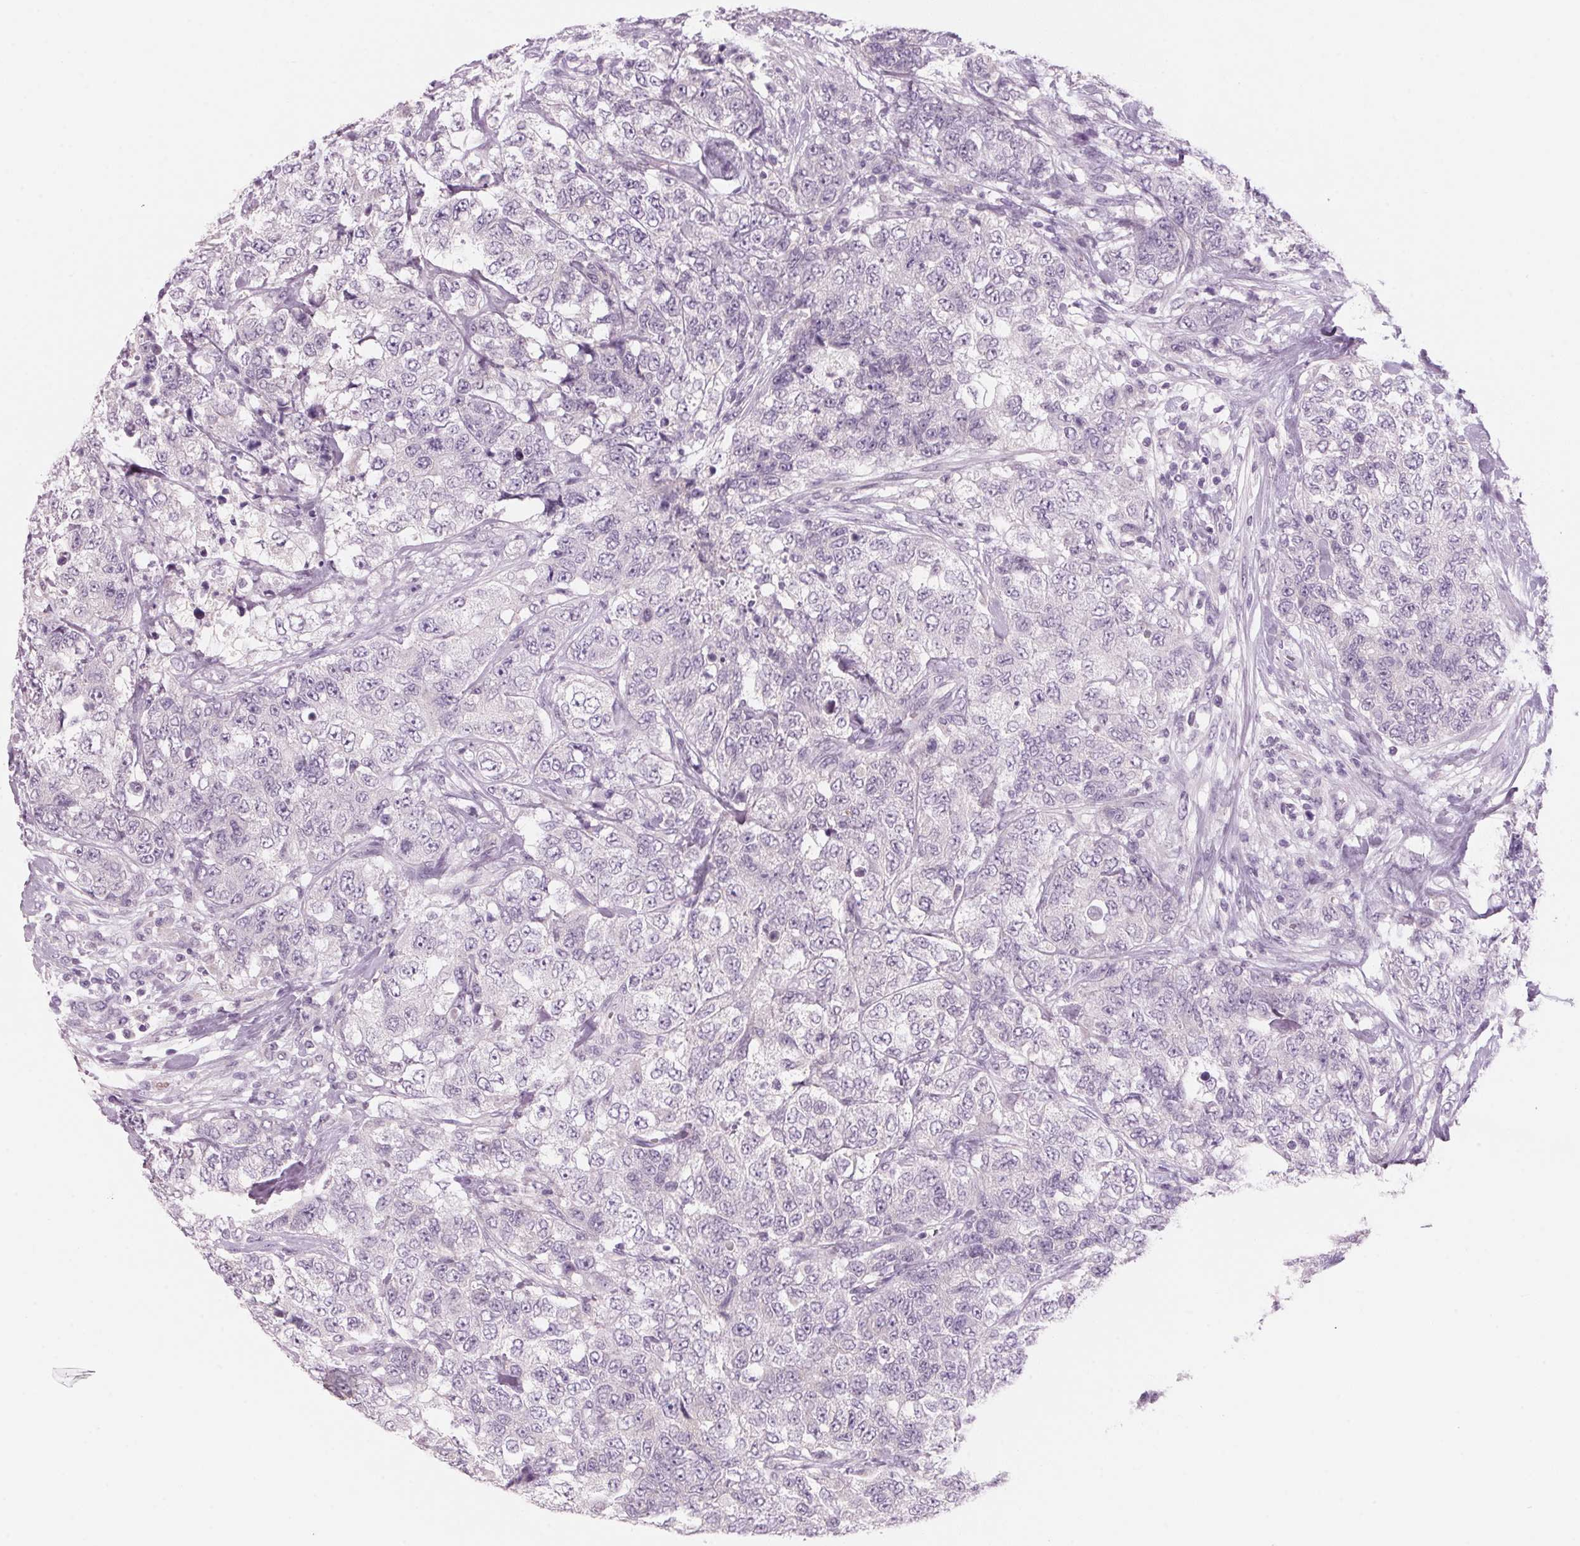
{"staining": {"intensity": "negative", "quantity": "none", "location": "none"}, "tissue": "urothelial cancer", "cell_type": "Tumor cells", "image_type": "cancer", "snomed": [{"axis": "morphology", "description": "Urothelial carcinoma, High grade"}, {"axis": "topography", "description": "Urinary bladder"}], "caption": "Immunohistochemistry (IHC) photomicrograph of high-grade urothelial carcinoma stained for a protein (brown), which demonstrates no staining in tumor cells. (DAB (3,3'-diaminobenzidine) immunohistochemistry (IHC) with hematoxylin counter stain).", "gene": "ADAM20", "patient": {"sex": "female", "age": 78}}